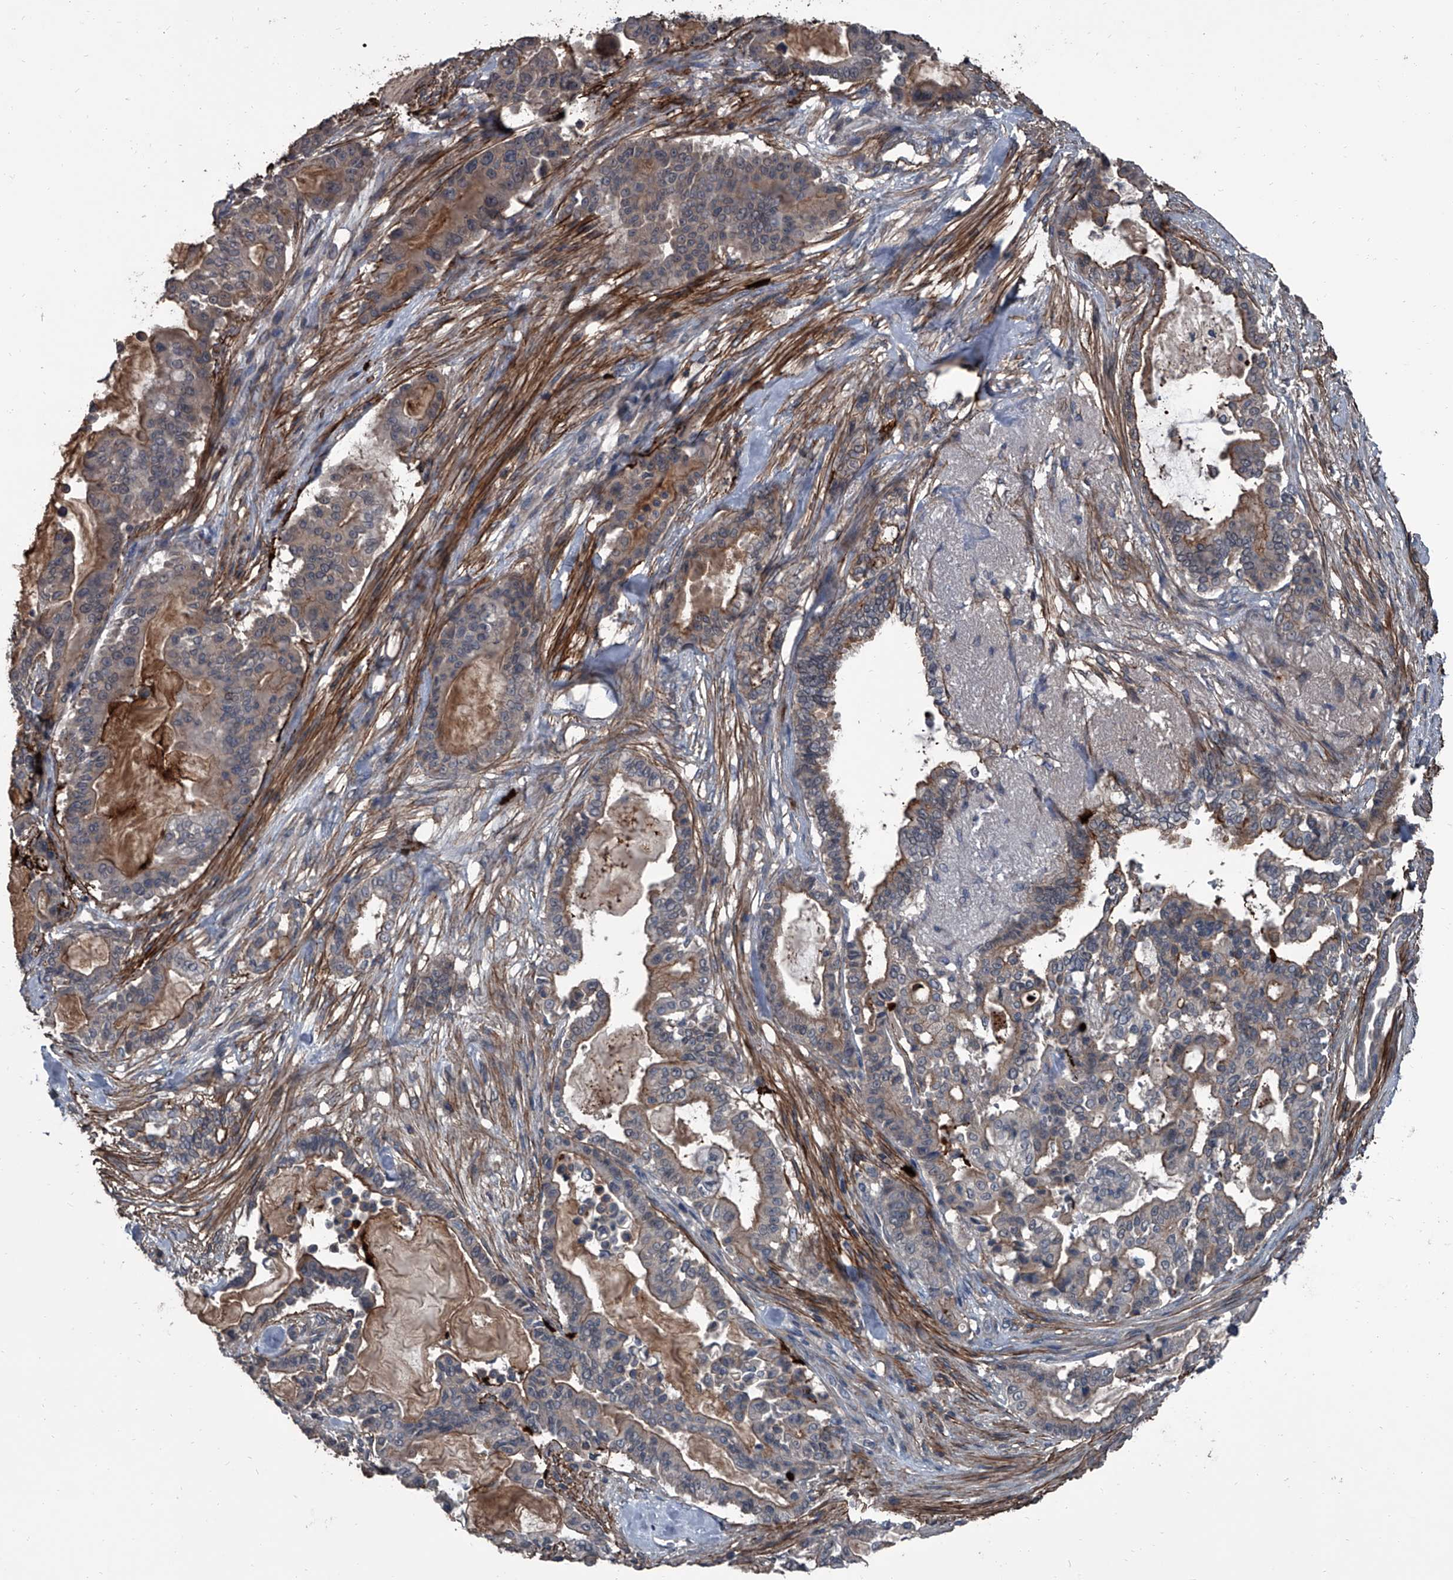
{"staining": {"intensity": "moderate", "quantity": "25%-75%", "location": "cytoplasmic/membranous"}, "tissue": "pancreatic cancer", "cell_type": "Tumor cells", "image_type": "cancer", "snomed": [{"axis": "morphology", "description": "Adenocarcinoma, NOS"}, {"axis": "topography", "description": "Pancreas"}], "caption": "A brown stain shows moderate cytoplasmic/membranous expression of a protein in pancreatic cancer tumor cells.", "gene": "OARD1", "patient": {"sex": "male", "age": 63}}